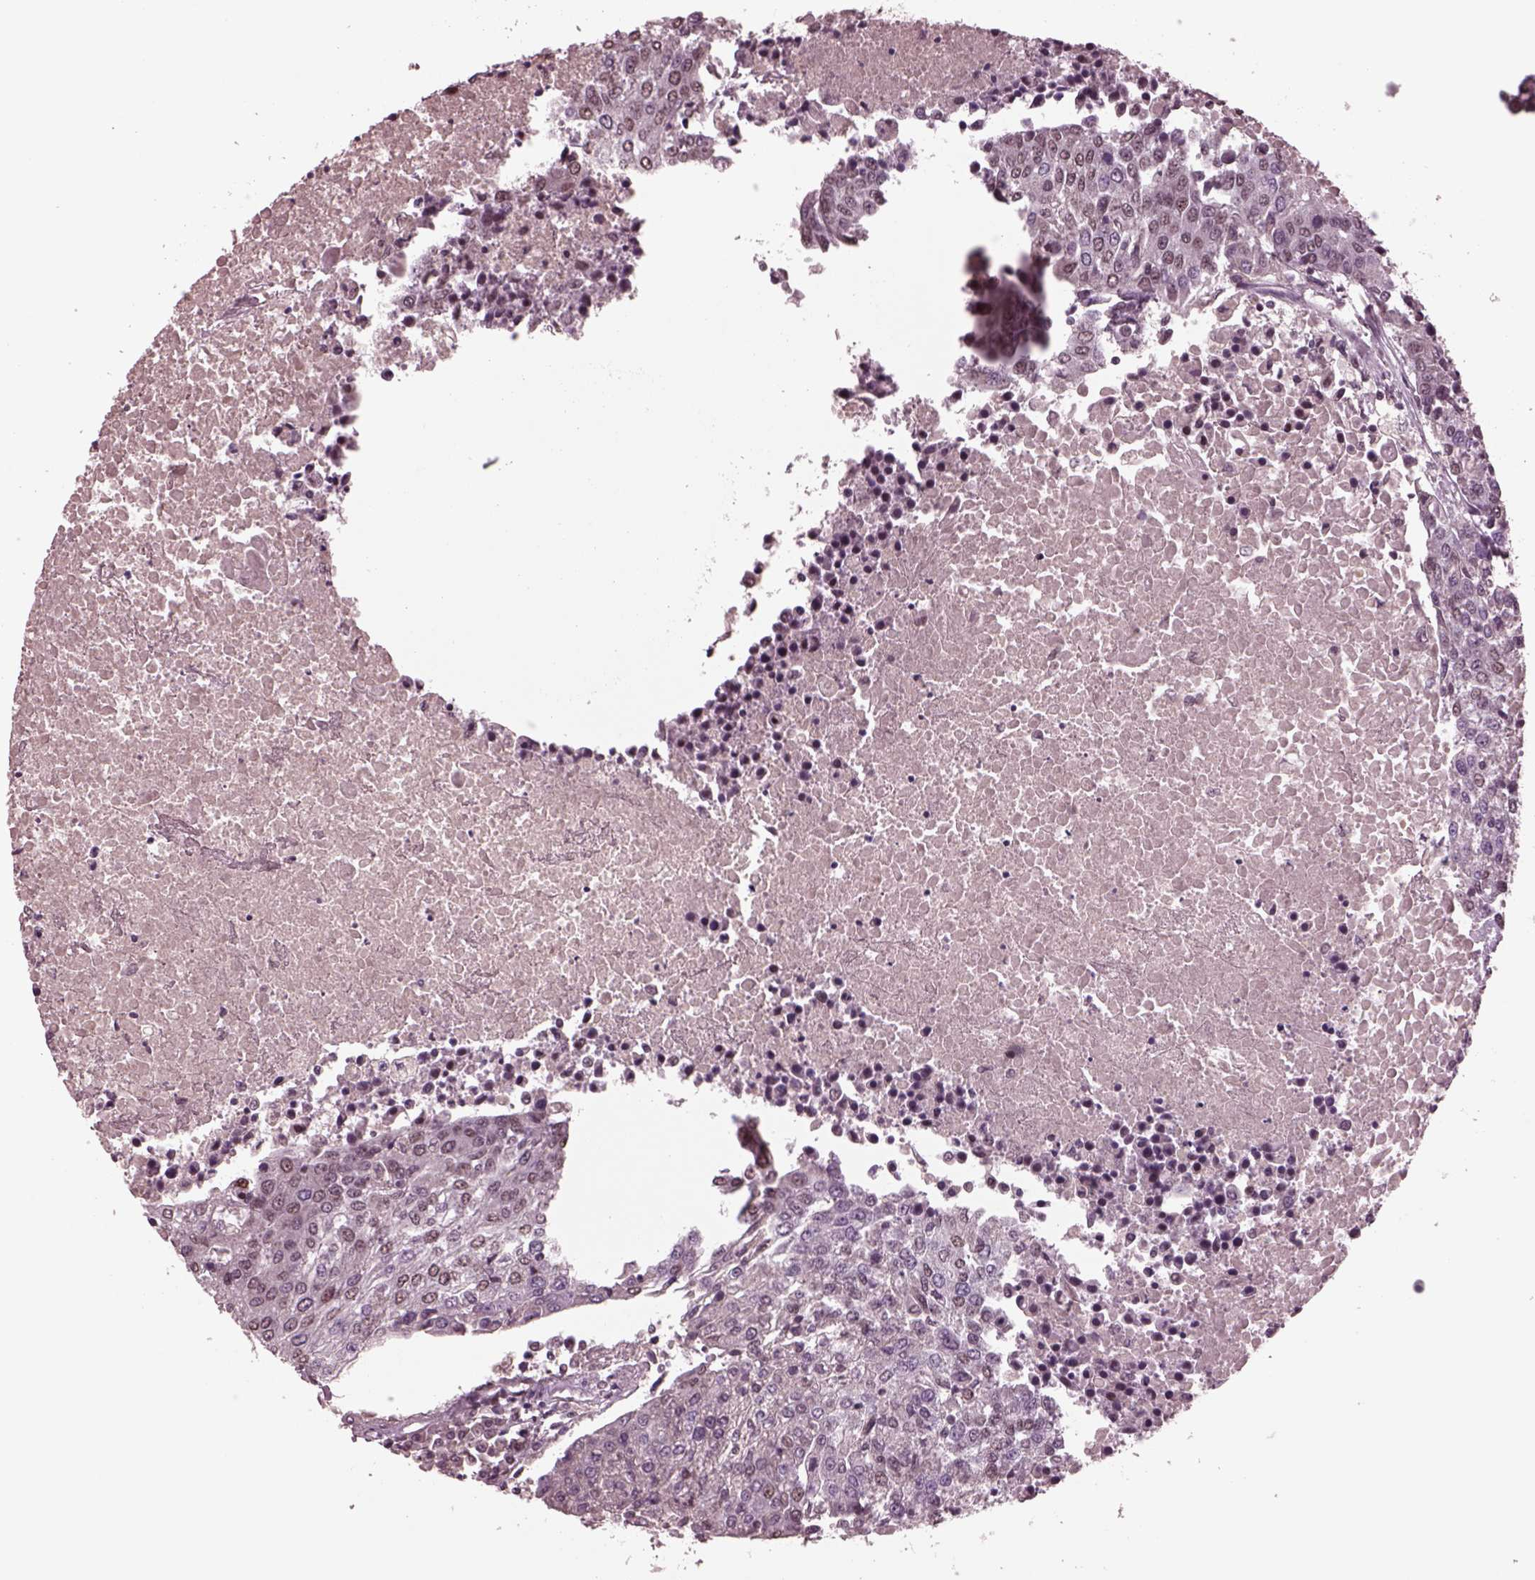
{"staining": {"intensity": "weak", "quantity": "25%-75%", "location": "nuclear"}, "tissue": "urothelial cancer", "cell_type": "Tumor cells", "image_type": "cancer", "snomed": [{"axis": "morphology", "description": "Urothelial carcinoma, High grade"}, {"axis": "topography", "description": "Urinary bladder"}], "caption": "Protein expression analysis of high-grade urothelial carcinoma exhibits weak nuclear expression in about 25%-75% of tumor cells. (DAB (3,3'-diaminobenzidine) IHC, brown staining for protein, blue staining for nuclei).", "gene": "NAP1L5", "patient": {"sex": "female", "age": 85}}